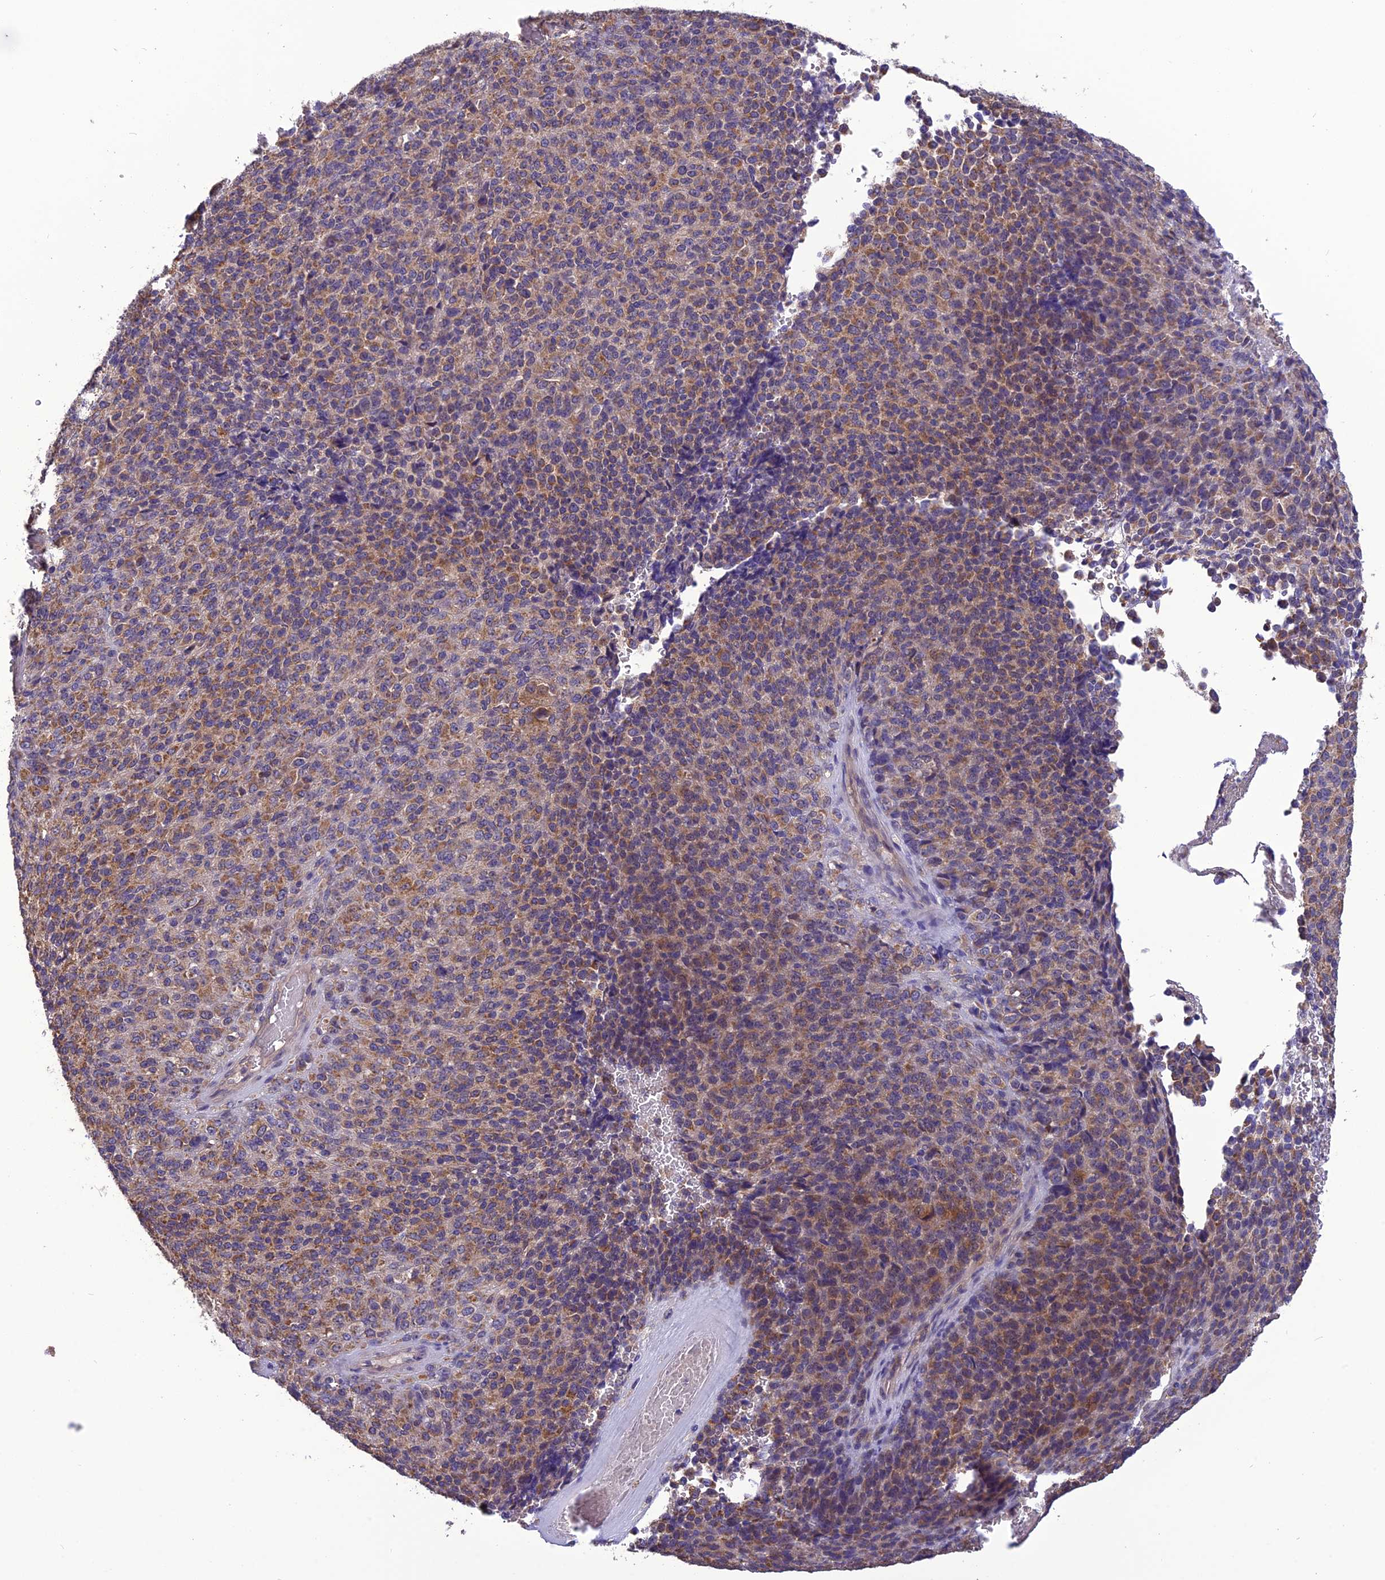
{"staining": {"intensity": "weak", "quantity": ">75%", "location": "cytoplasmic/membranous"}, "tissue": "melanoma", "cell_type": "Tumor cells", "image_type": "cancer", "snomed": [{"axis": "morphology", "description": "Malignant melanoma, Metastatic site"}, {"axis": "topography", "description": "Brain"}], "caption": "Immunohistochemistry of human melanoma demonstrates low levels of weak cytoplasmic/membranous staining in approximately >75% of tumor cells.", "gene": "PSMF1", "patient": {"sex": "female", "age": 56}}